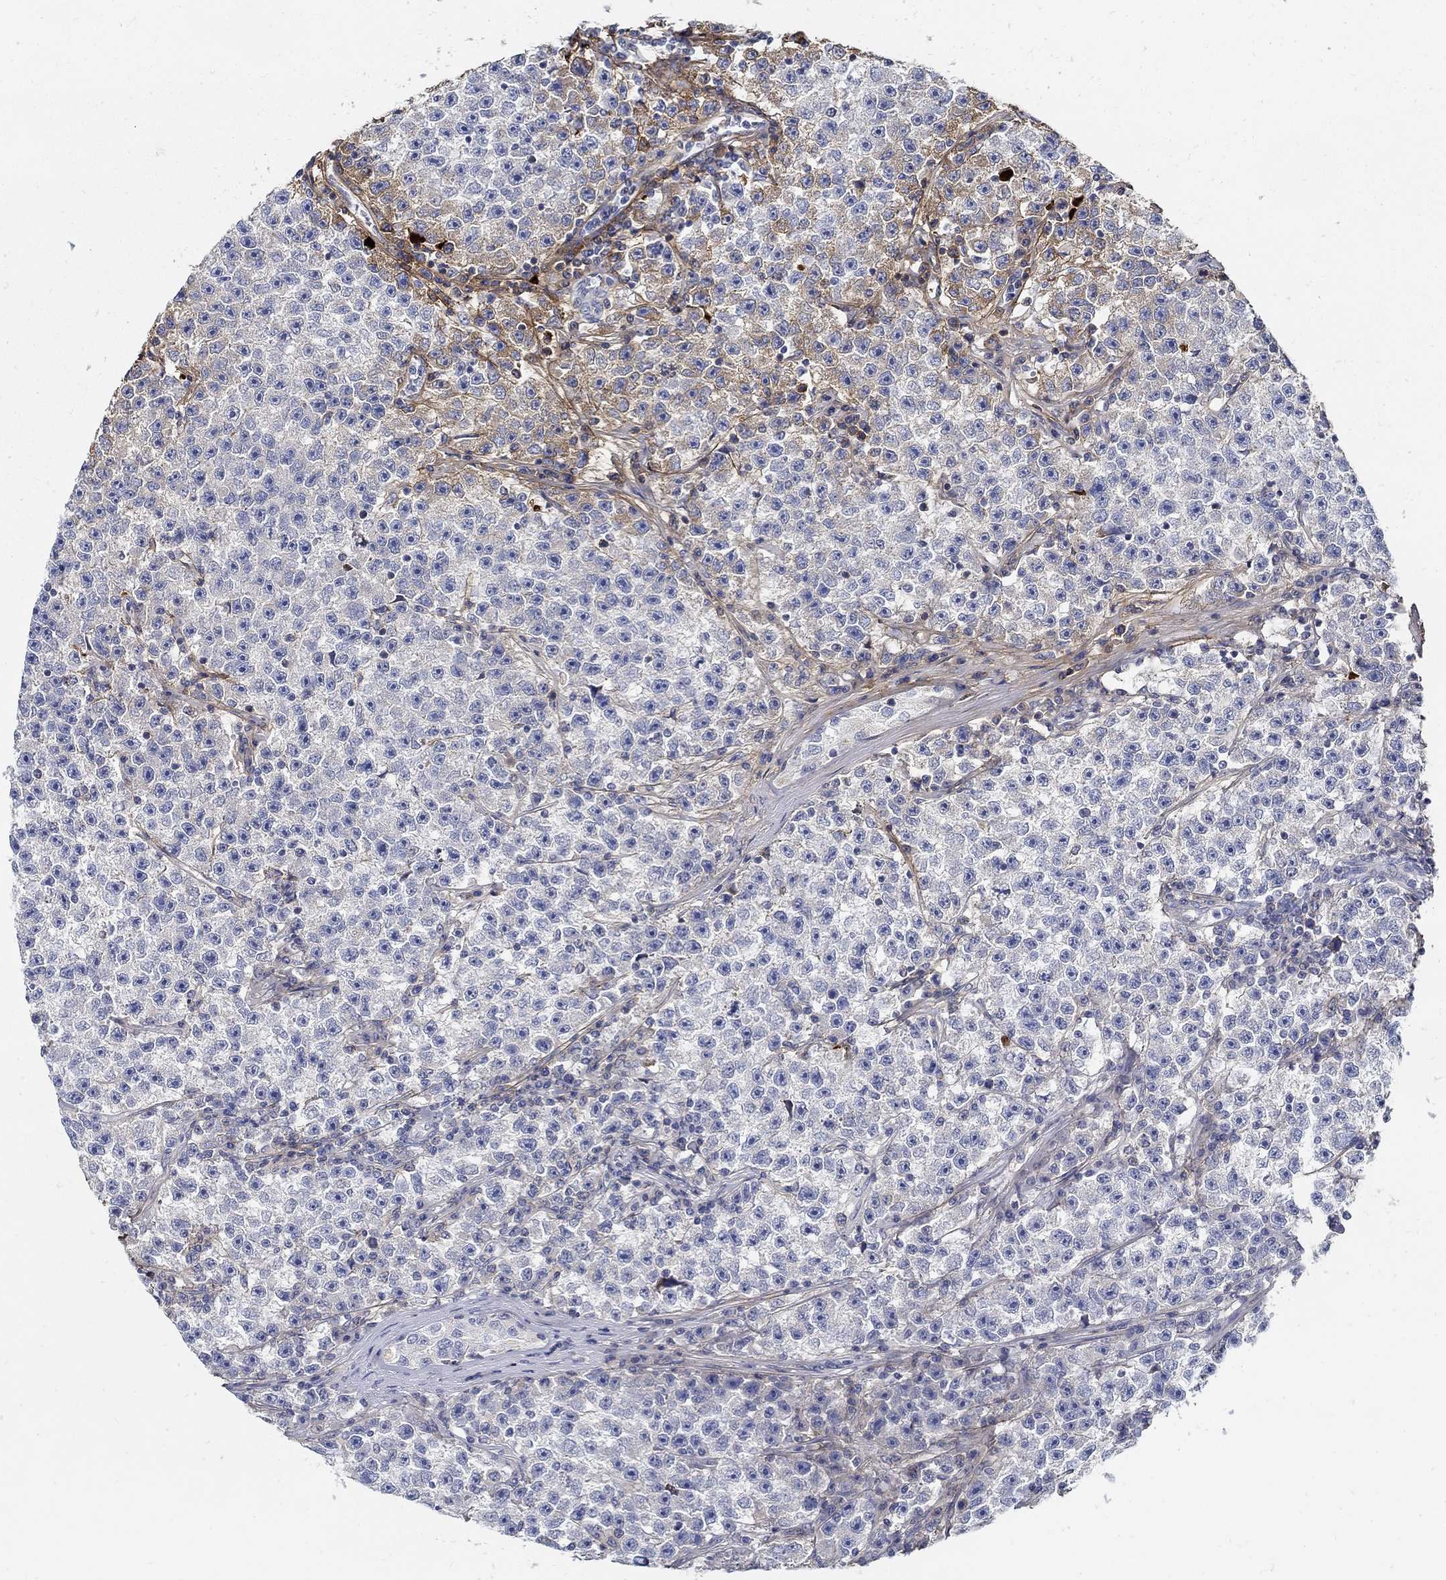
{"staining": {"intensity": "negative", "quantity": "none", "location": "none"}, "tissue": "testis cancer", "cell_type": "Tumor cells", "image_type": "cancer", "snomed": [{"axis": "morphology", "description": "Seminoma, NOS"}, {"axis": "topography", "description": "Testis"}], "caption": "The histopathology image demonstrates no staining of tumor cells in seminoma (testis). (DAB (3,3'-diaminobenzidine) immunohistochemistry (IHC), high magnification).", "gene": "TGFBI", "patient": {"sex": "male", "age": 22}}